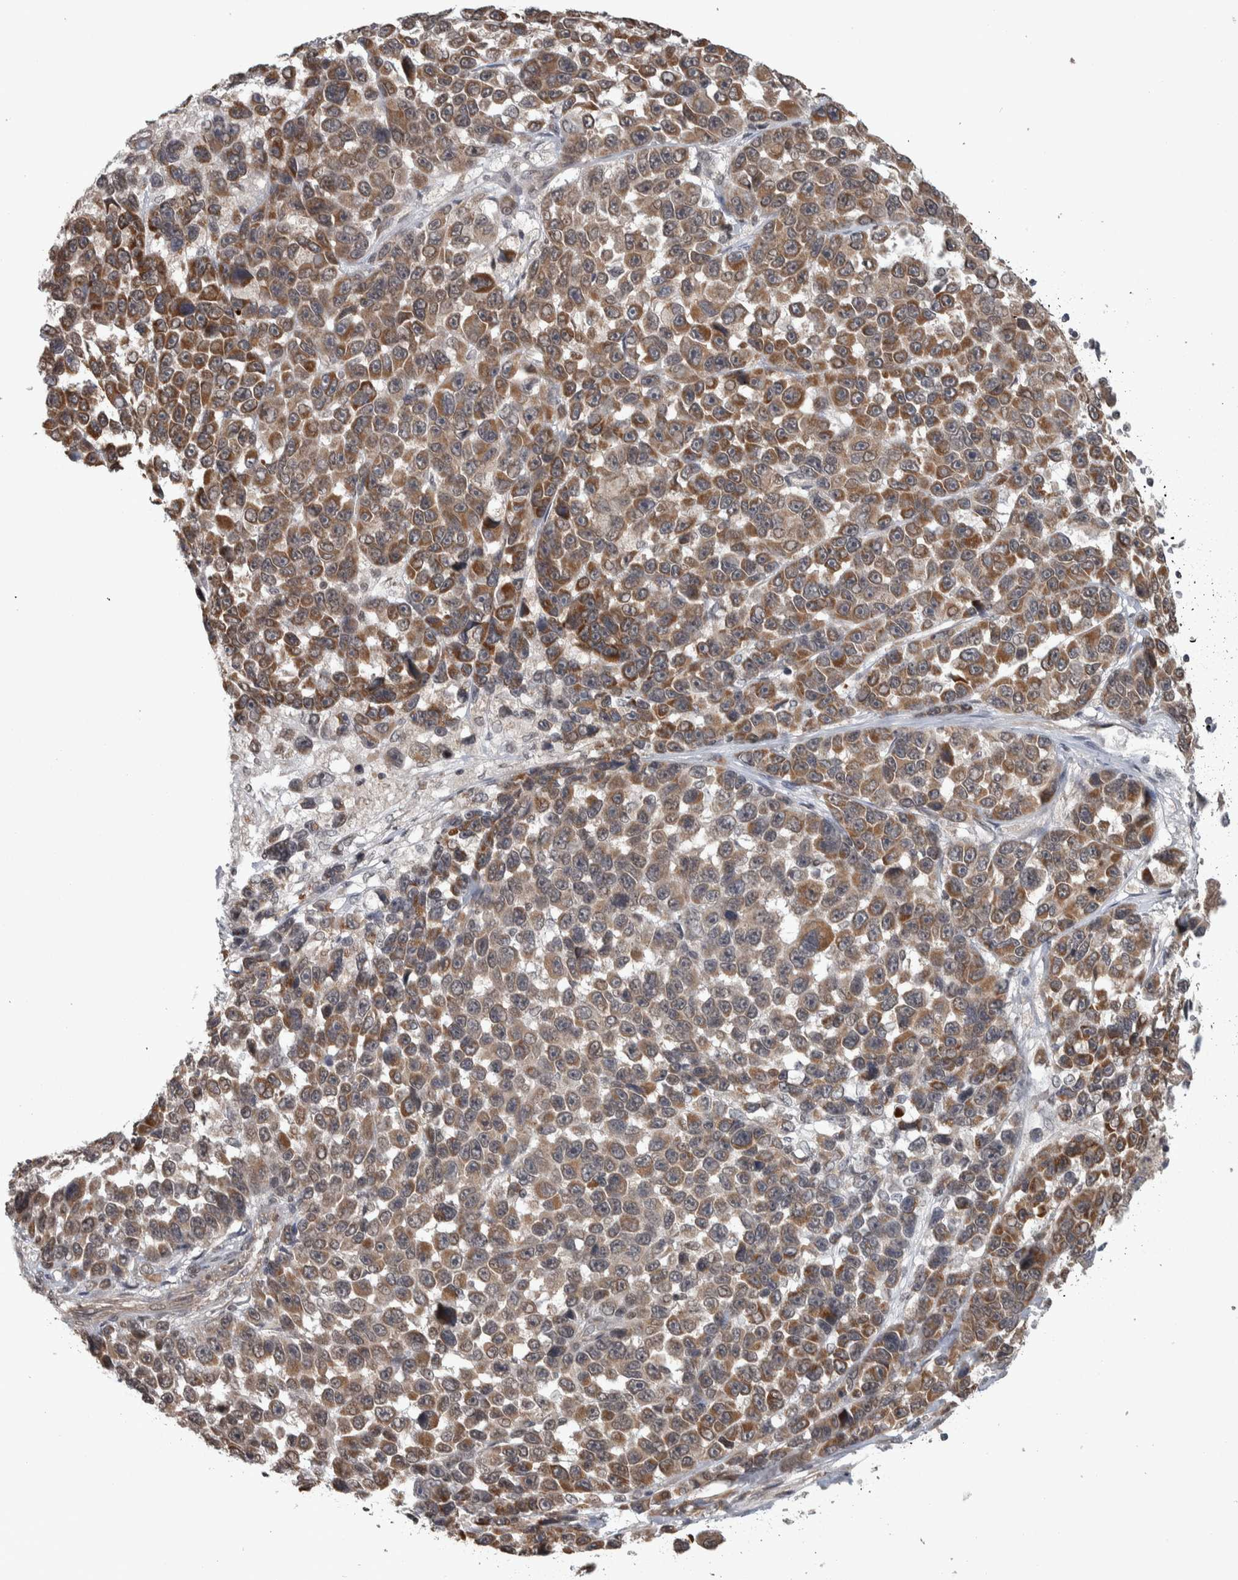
{"staining": {"intensity": "moderate", "quantity": ">75%", "location": "cytoplasmic/membranous"}, "tissue": "melanoma", "cell_type": "Tumor cells", "image_type": "cancer", "snomed": [{"axis": "morphology", "description": "Malignant melanoma, NOS"}, {"axis": "topography", "description": "Skin"}], "caption": "Melanoma stained with DAB immunohistochemistry shows medium levels of moderate cytoplasmic/membranous staining in approximately >75% of tumor cells. The staining is performed using DAB (3,3'-diaminobenzidine) brown chromogen to label protein expression. The nuclei are counter-stained blue using hematoxylin.", "gene": "CWC27", "patient": {"sex": "male", "age": 53}}